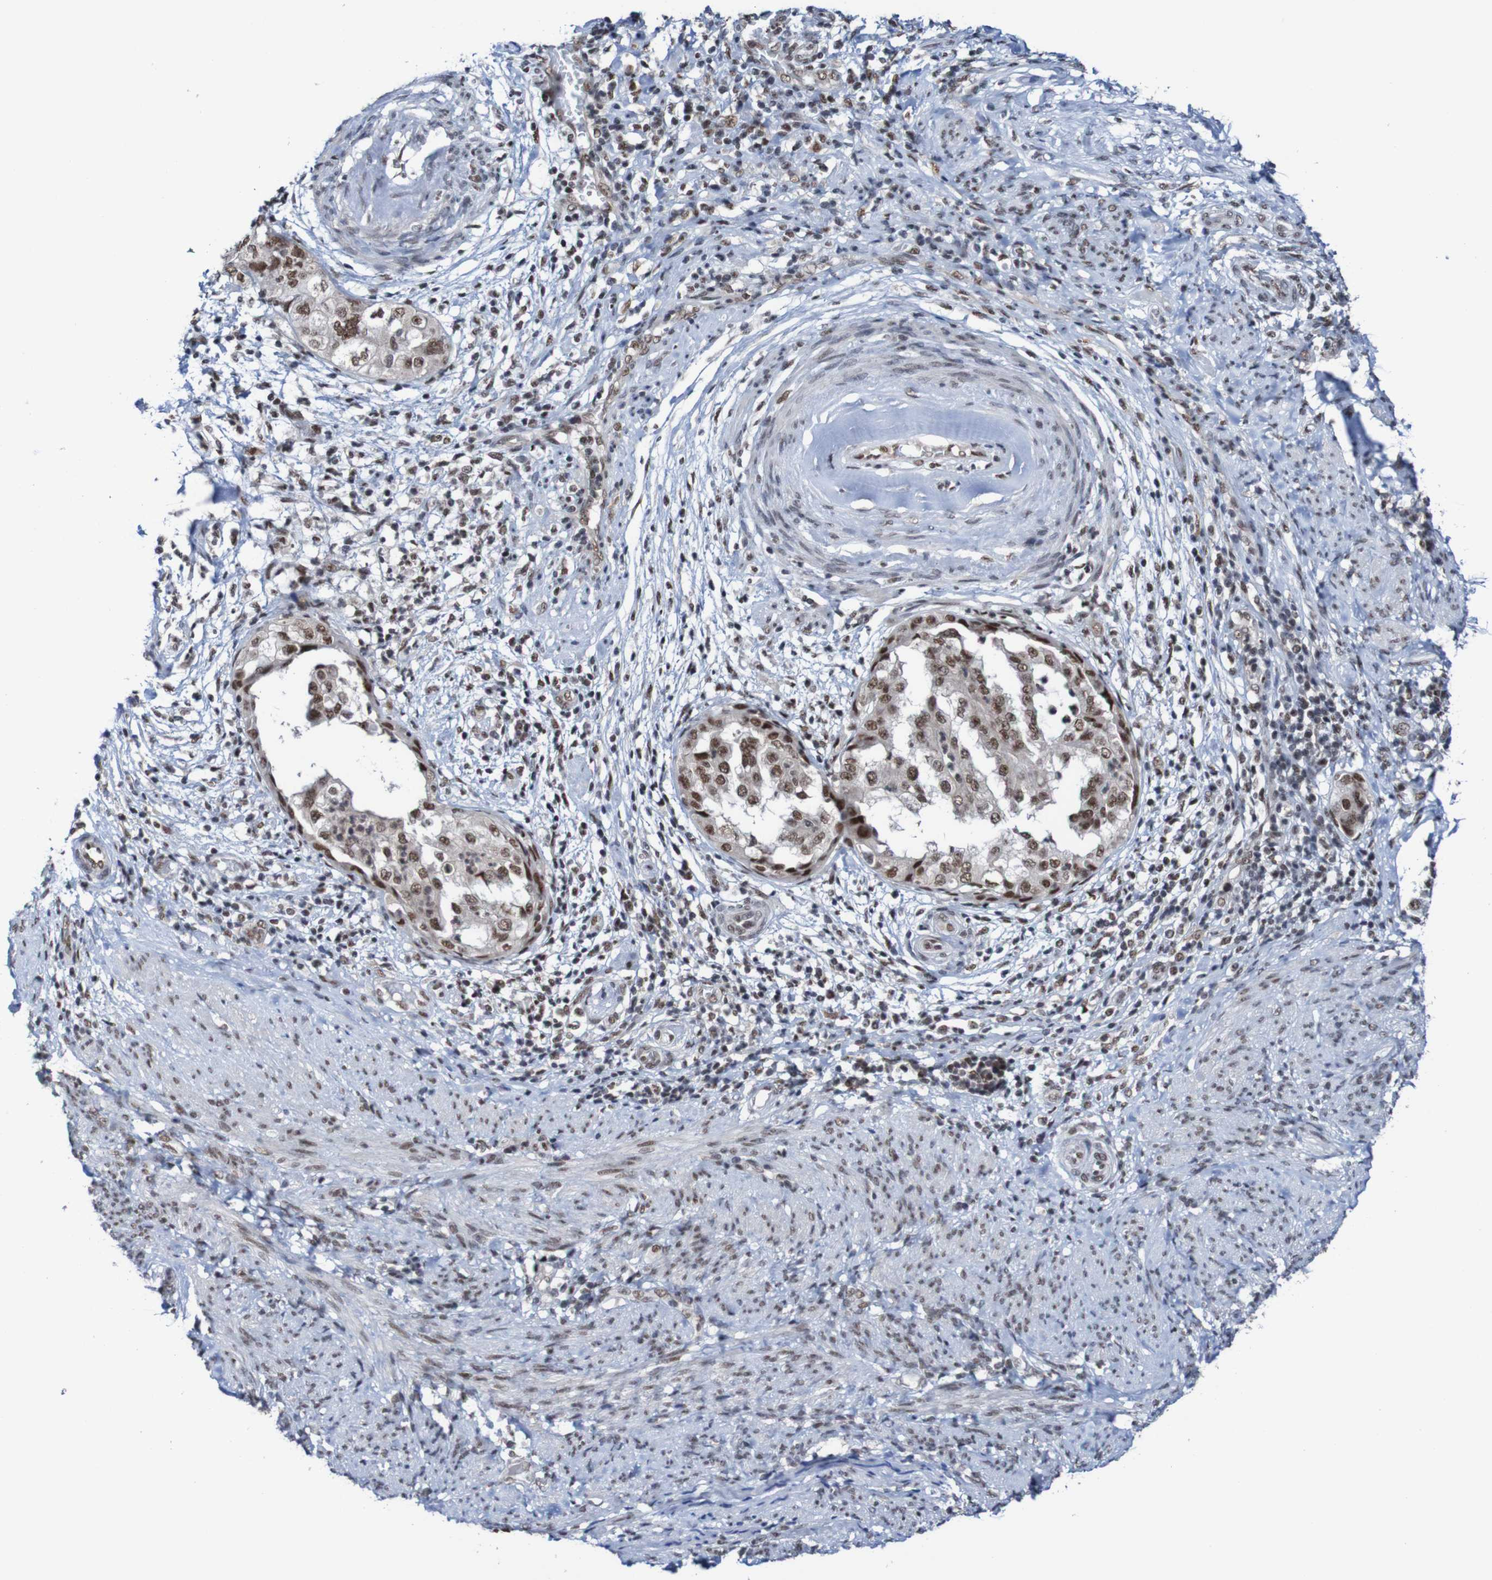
{"staining": {"intensity": "moderate", "quantity": ">75%", "location": "nuclear"}, "tissue": "endometrial cancer", "cell_type": "Tumor cells", "image_type": "cancer", "snomed": [{"axis": "morphology", "description": "Adenocarcinoma, NOS"}, {"axis": "topography", "description": "Endometrium"}], "caption": "A high-resolution histopathology image shows immunohistochemistry (IHC) staining of adenocarcinoma (endometrial), which displays moderate nuclear positivity in approximately >75% of tumor cells.", "gene": "CDC5L", "patient": {"sex": "female", "age": 85}}